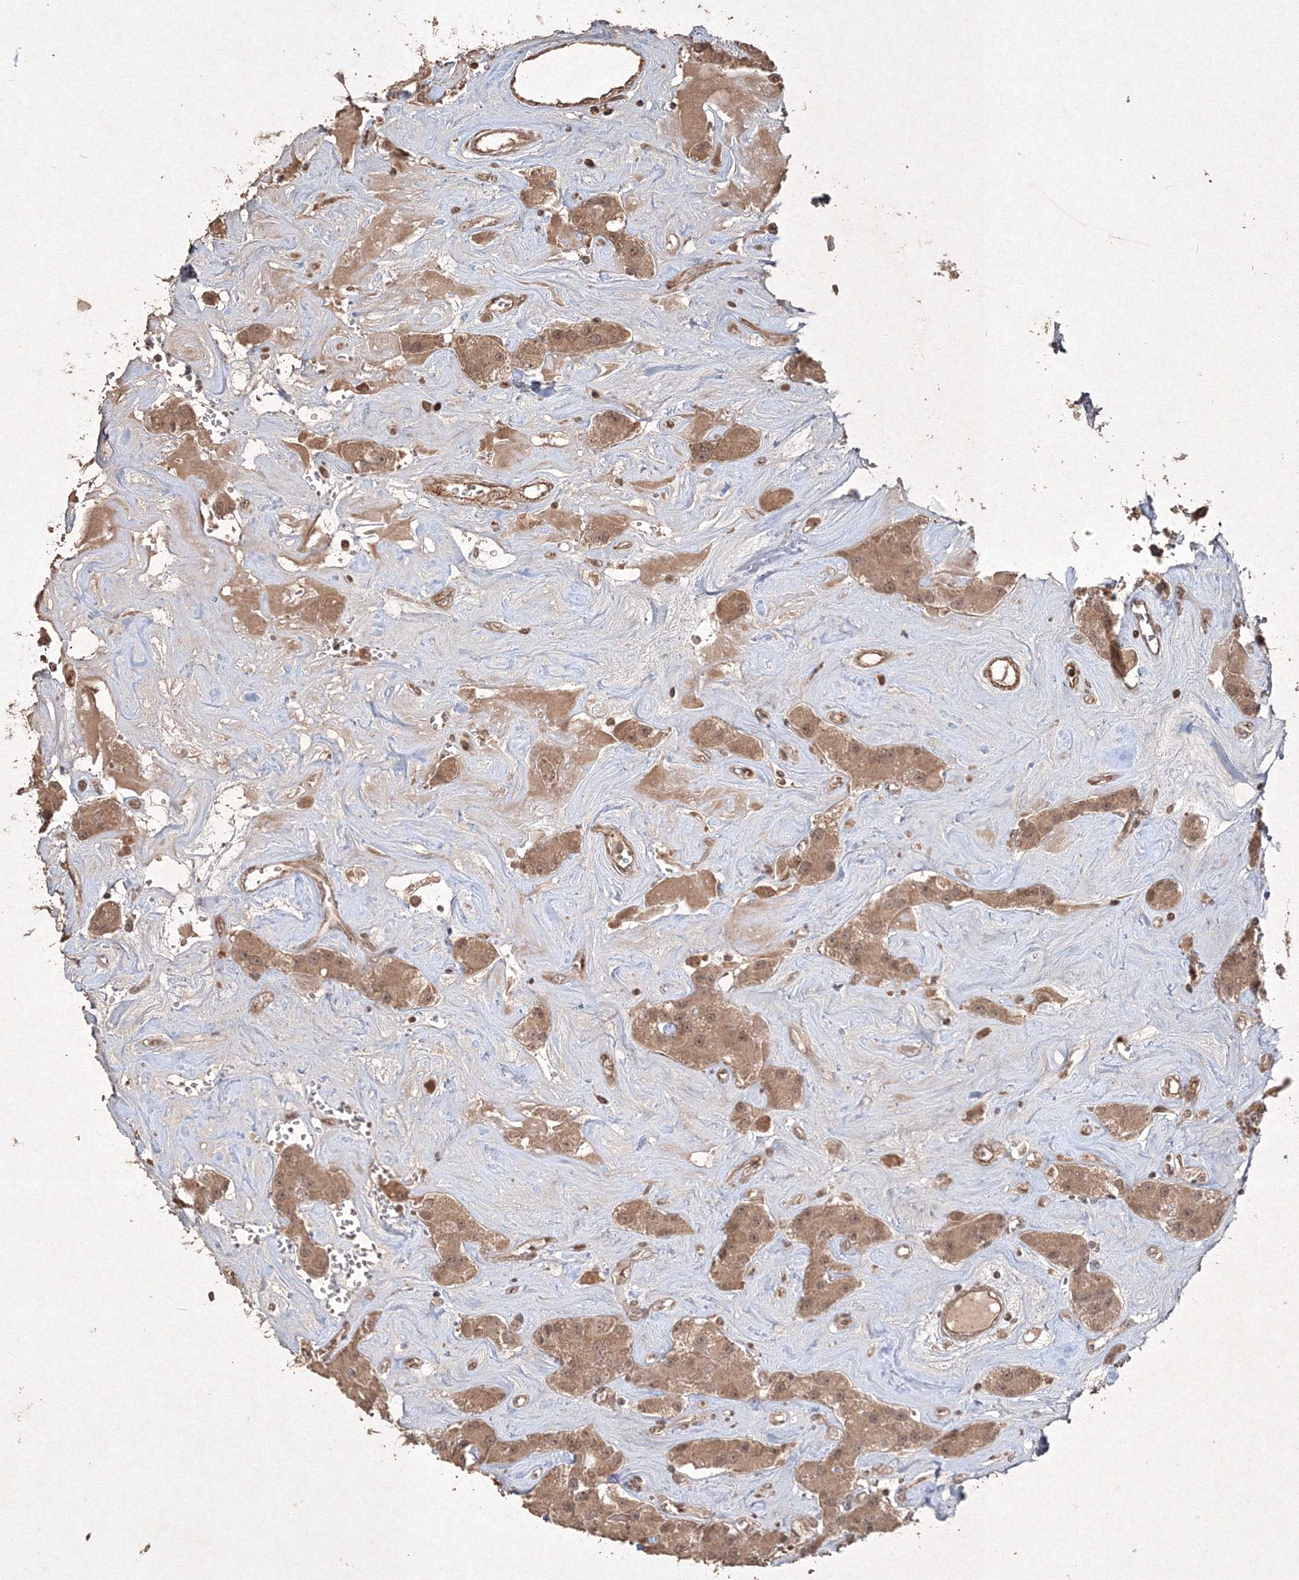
{"staining": {"intensity": "moderate", "quantity": ">75%", "location": "cytoplasmic/membranous,nuclear"}, "tissue": "carcinoid", "cell_type": "Tumor cells", "image_type": "cancer", "snomed": [{"axis": "morphology", "description": "Carcinoid, malignant, NOS"}, {"axis": "topography", "description": "Pancreas"}], "caption": "Immunohistochemical staining of human carcinoid demonstrates medium levels of moderate cytoplasmic/membranous and nuclear positivity in about >75% of tumor cells.", "gene": "PELI3", "patient": {"sex": "male", "age": 41}}